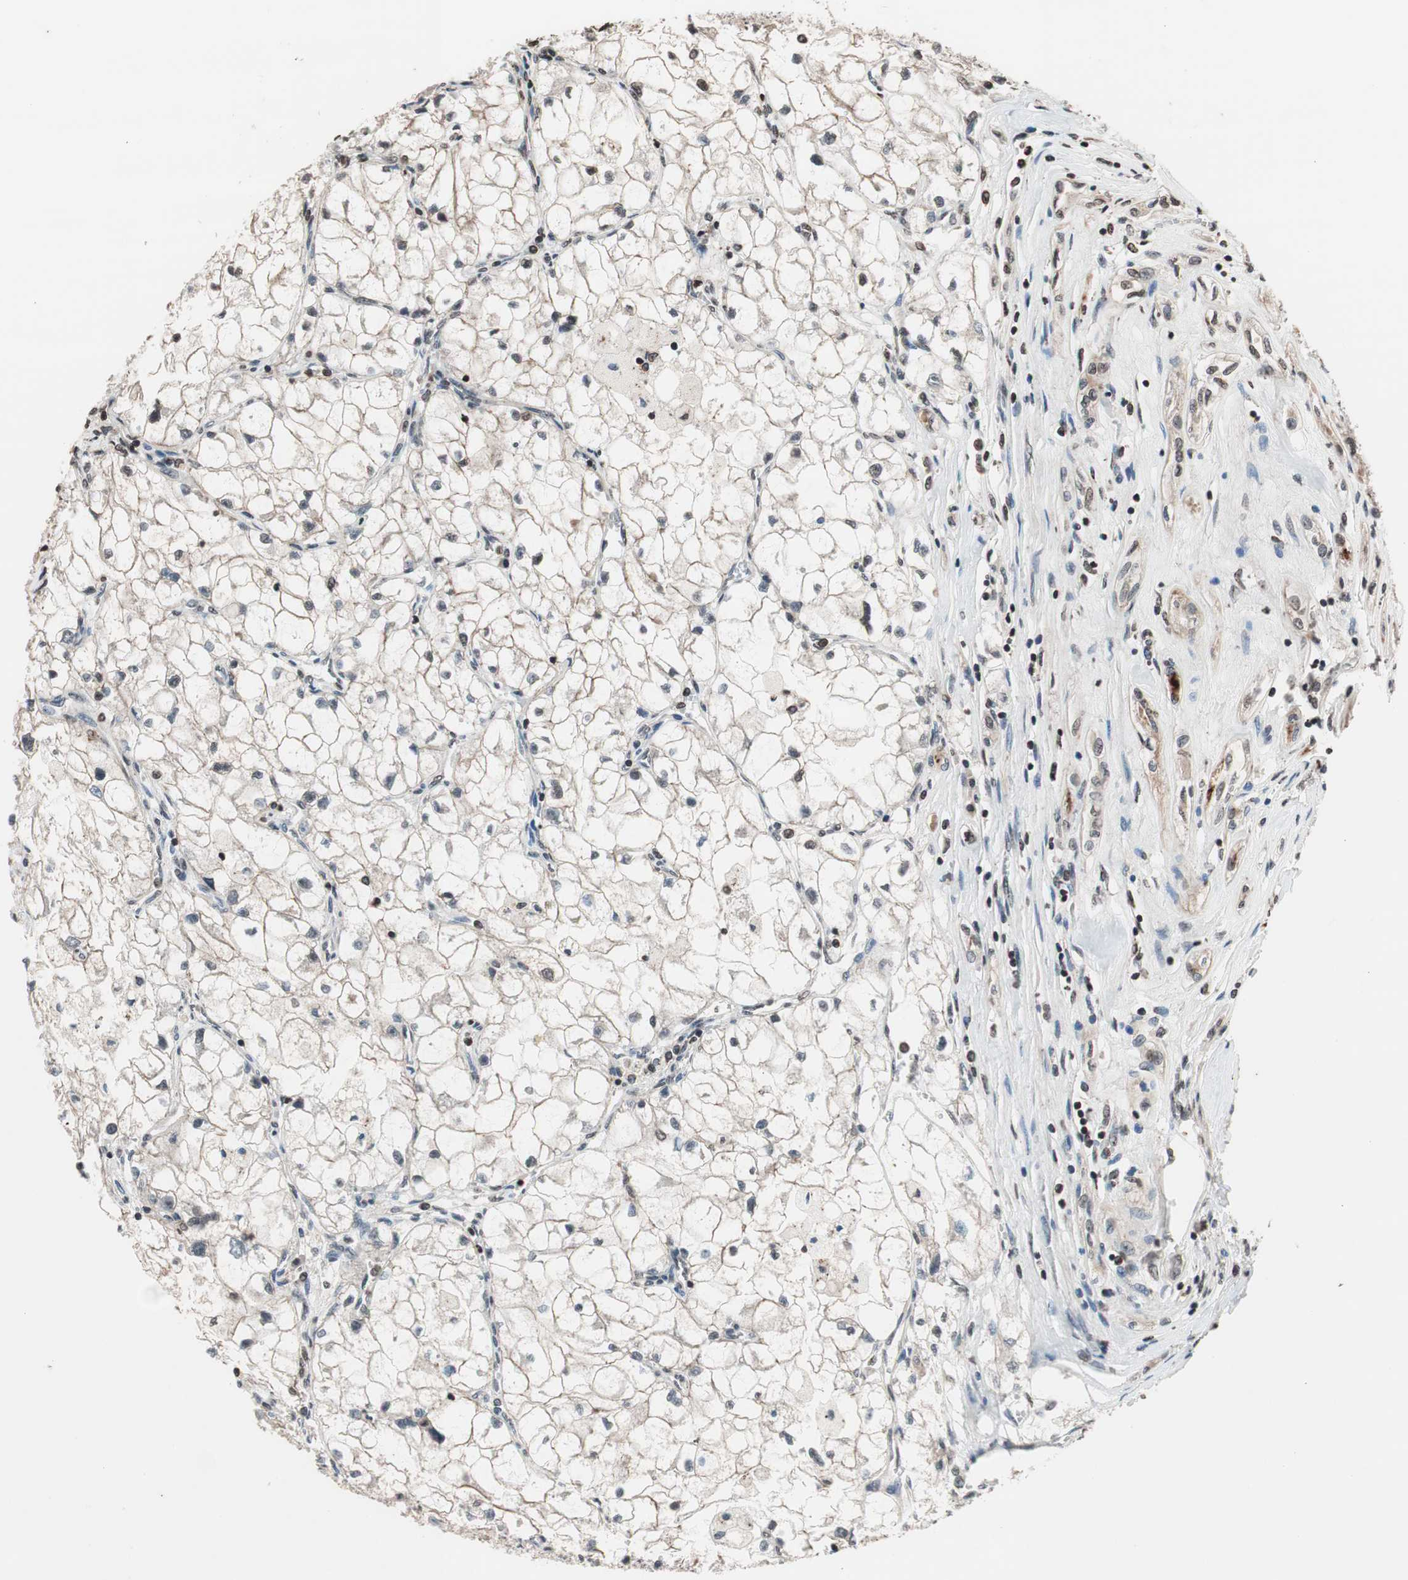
{"staining": {"intensity": "negative", "quantity": "none", "location": "none"}, "tissue": "renal cancer", "cell_type": "Tumor cells", "image_type": "cancer", "snomed": [{"axis": "morphology", "description": "Adenocarcinoma, NOS"}, {"axis": "topography", "description": "Kidney"}], "caption": "This is an immunohistochemistry photomicrograph of renal adenocarcinoma. There is no staining in tumor cells.", "gene": "RFC1", "patient": {"sex": "female", "age": 70}}